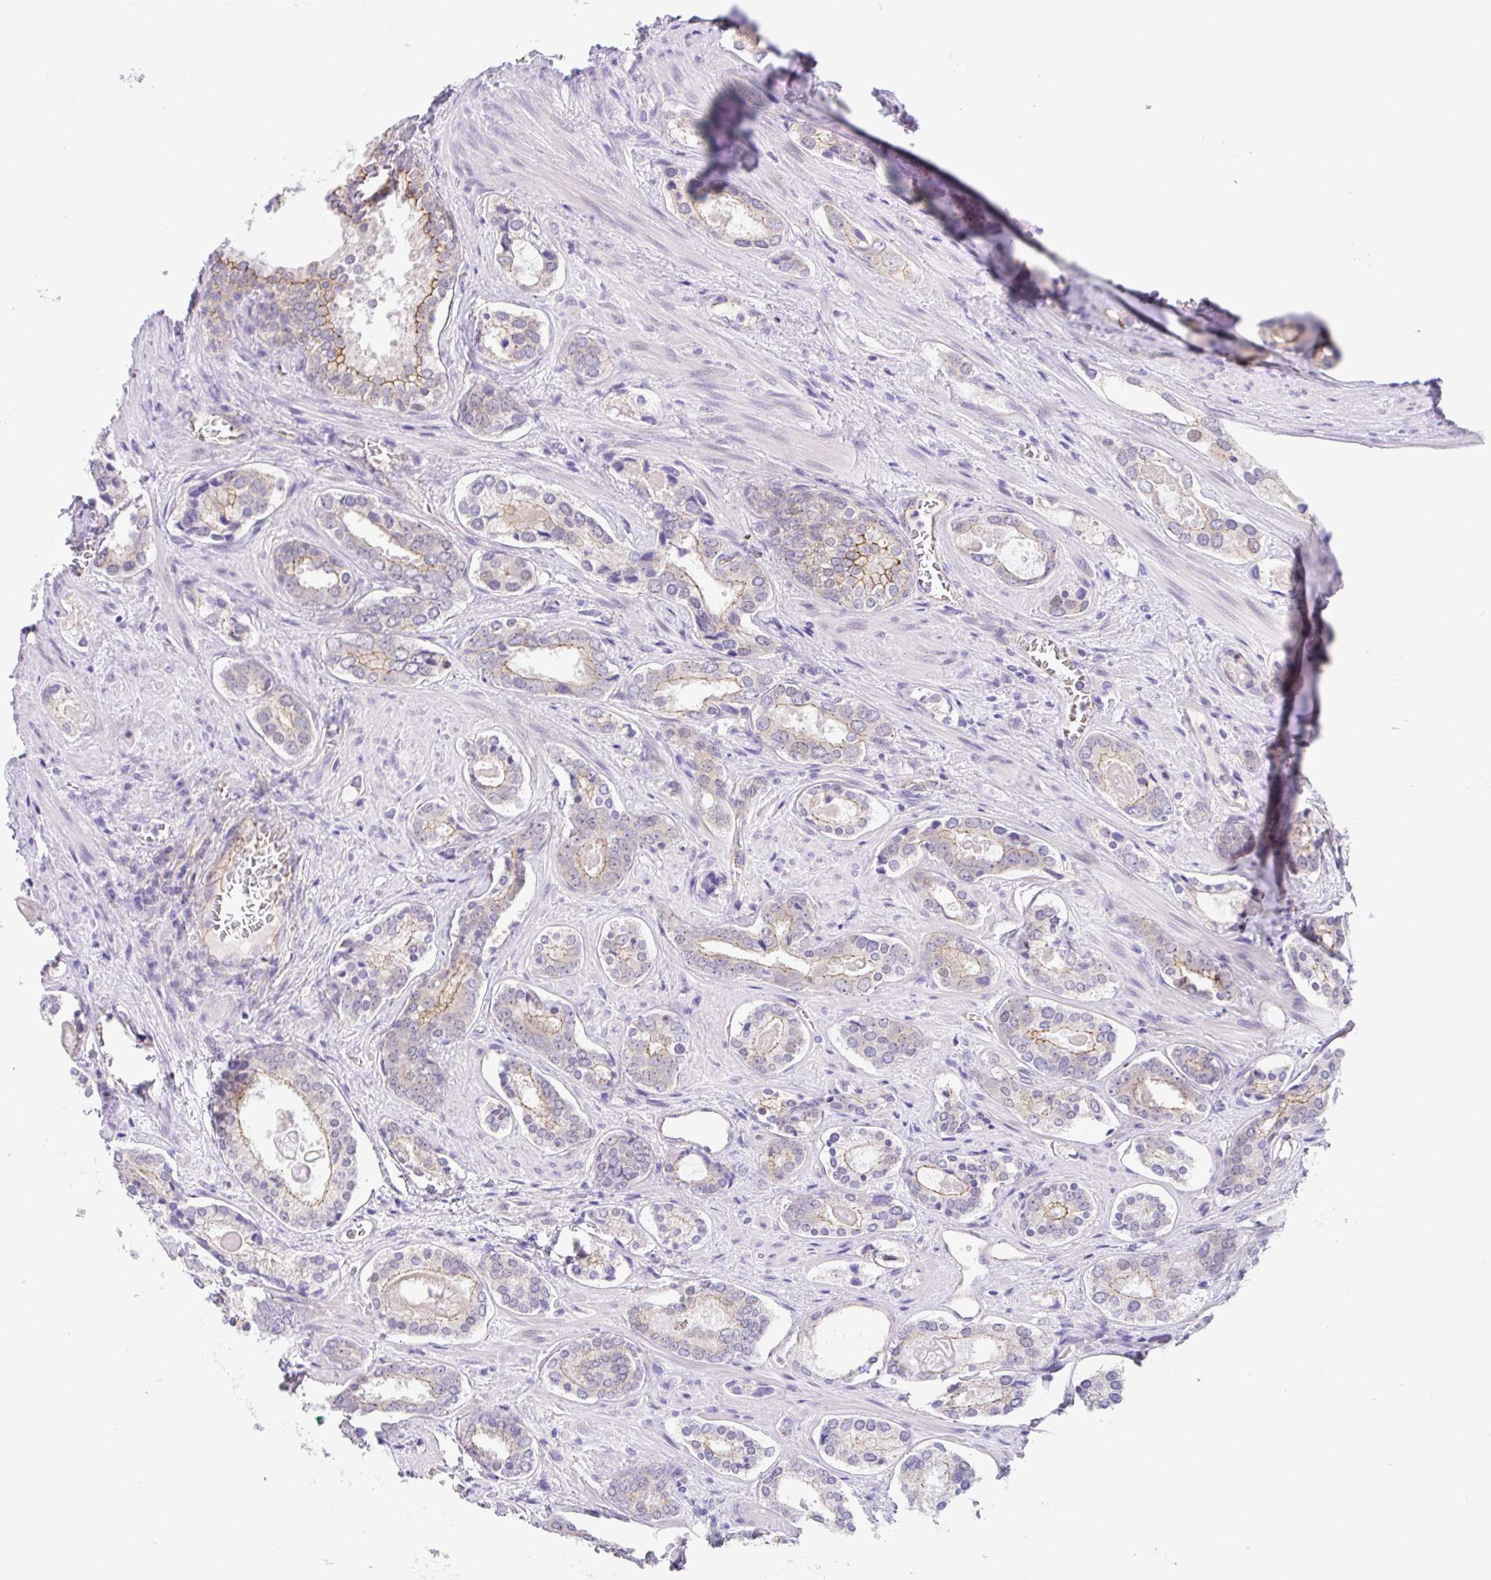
{"staining": {"intensity": "moderate", "quantity": "<25%", "location": "cytoplasmic/membranous"}, "tissue": "prostate cancer", "cell_type": "Tumor cells", "image_type": "cancer", "snomed": [{"axis": "morphology", "description": "Adenocarcinoma, Low grade"}, {"axis": "topography", "description": "Prostate"}], "caption": "DAB (3,3'-diaminobenzidine) immunohistochemical staining of adenocarcinoma (low-grade) (prostate) demonstrates moderate cytoplasmic/membranous protein staining in approximately <25% of tumor cells.", "gene": "CGNL1", "patient": {"sex": "male", "age": 62}}